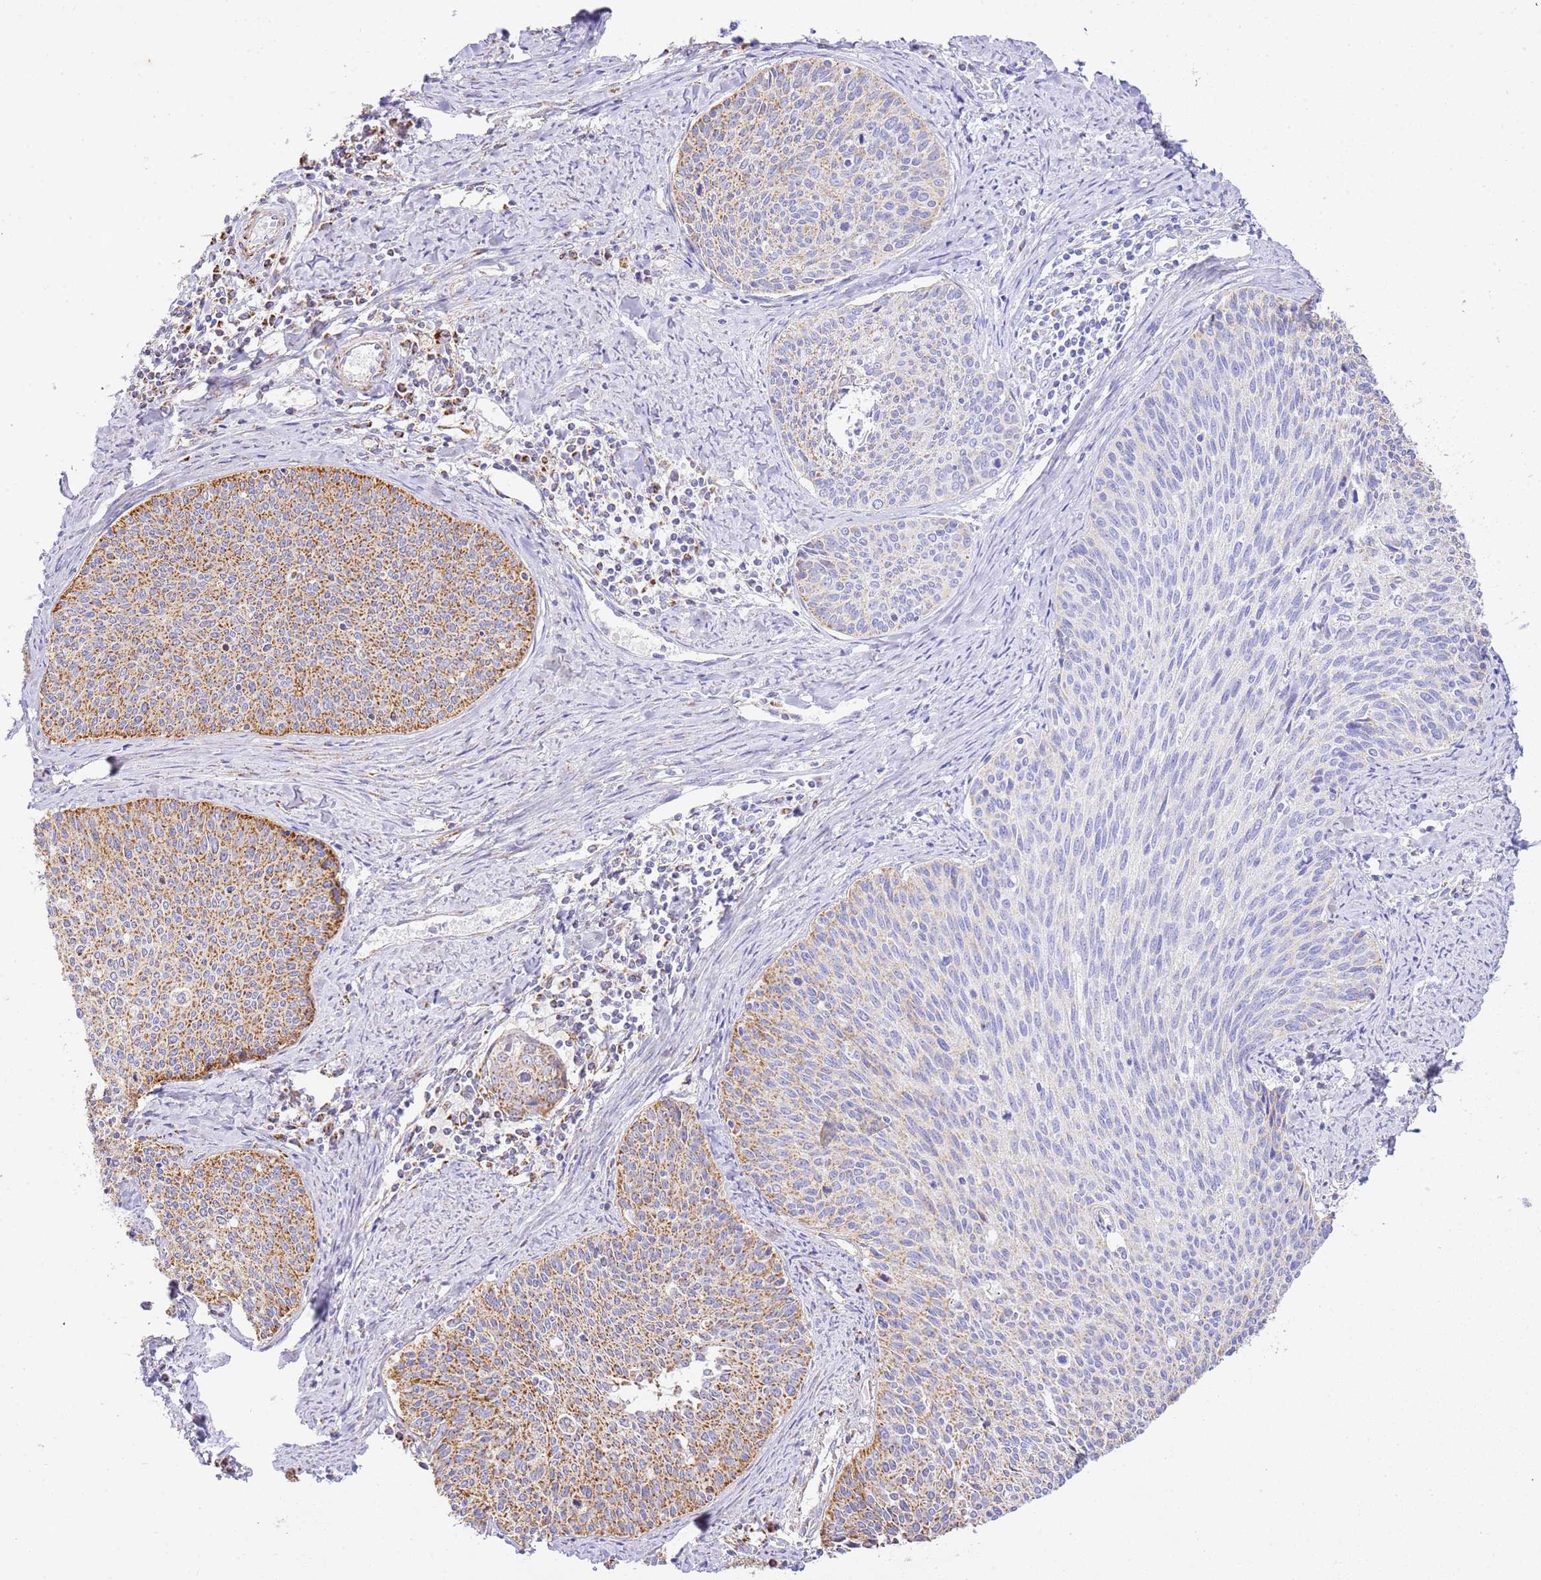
{"staining": {"intensity": "moderate", "quantity": "25%-75%", "location": "cytoplasmic/membranous"}, "tissue": "cervical cancer", "cell_type": "Tumor cells", "image_type": "cancer", "snomed": [{"axis": "morphology", "description": "Squamous cell carcinoma, NOS"}, {"axis": "topography", "description": "Cervix"}], "caption": "Cervical squamous cell carcinoma stained with a brown dye displays moderate cytoplasmic/membranous positive expression in about 25%-75% of tumor cells.", "gene": "ZBTB39", "patient": {"sex": "female", "age": 55}}